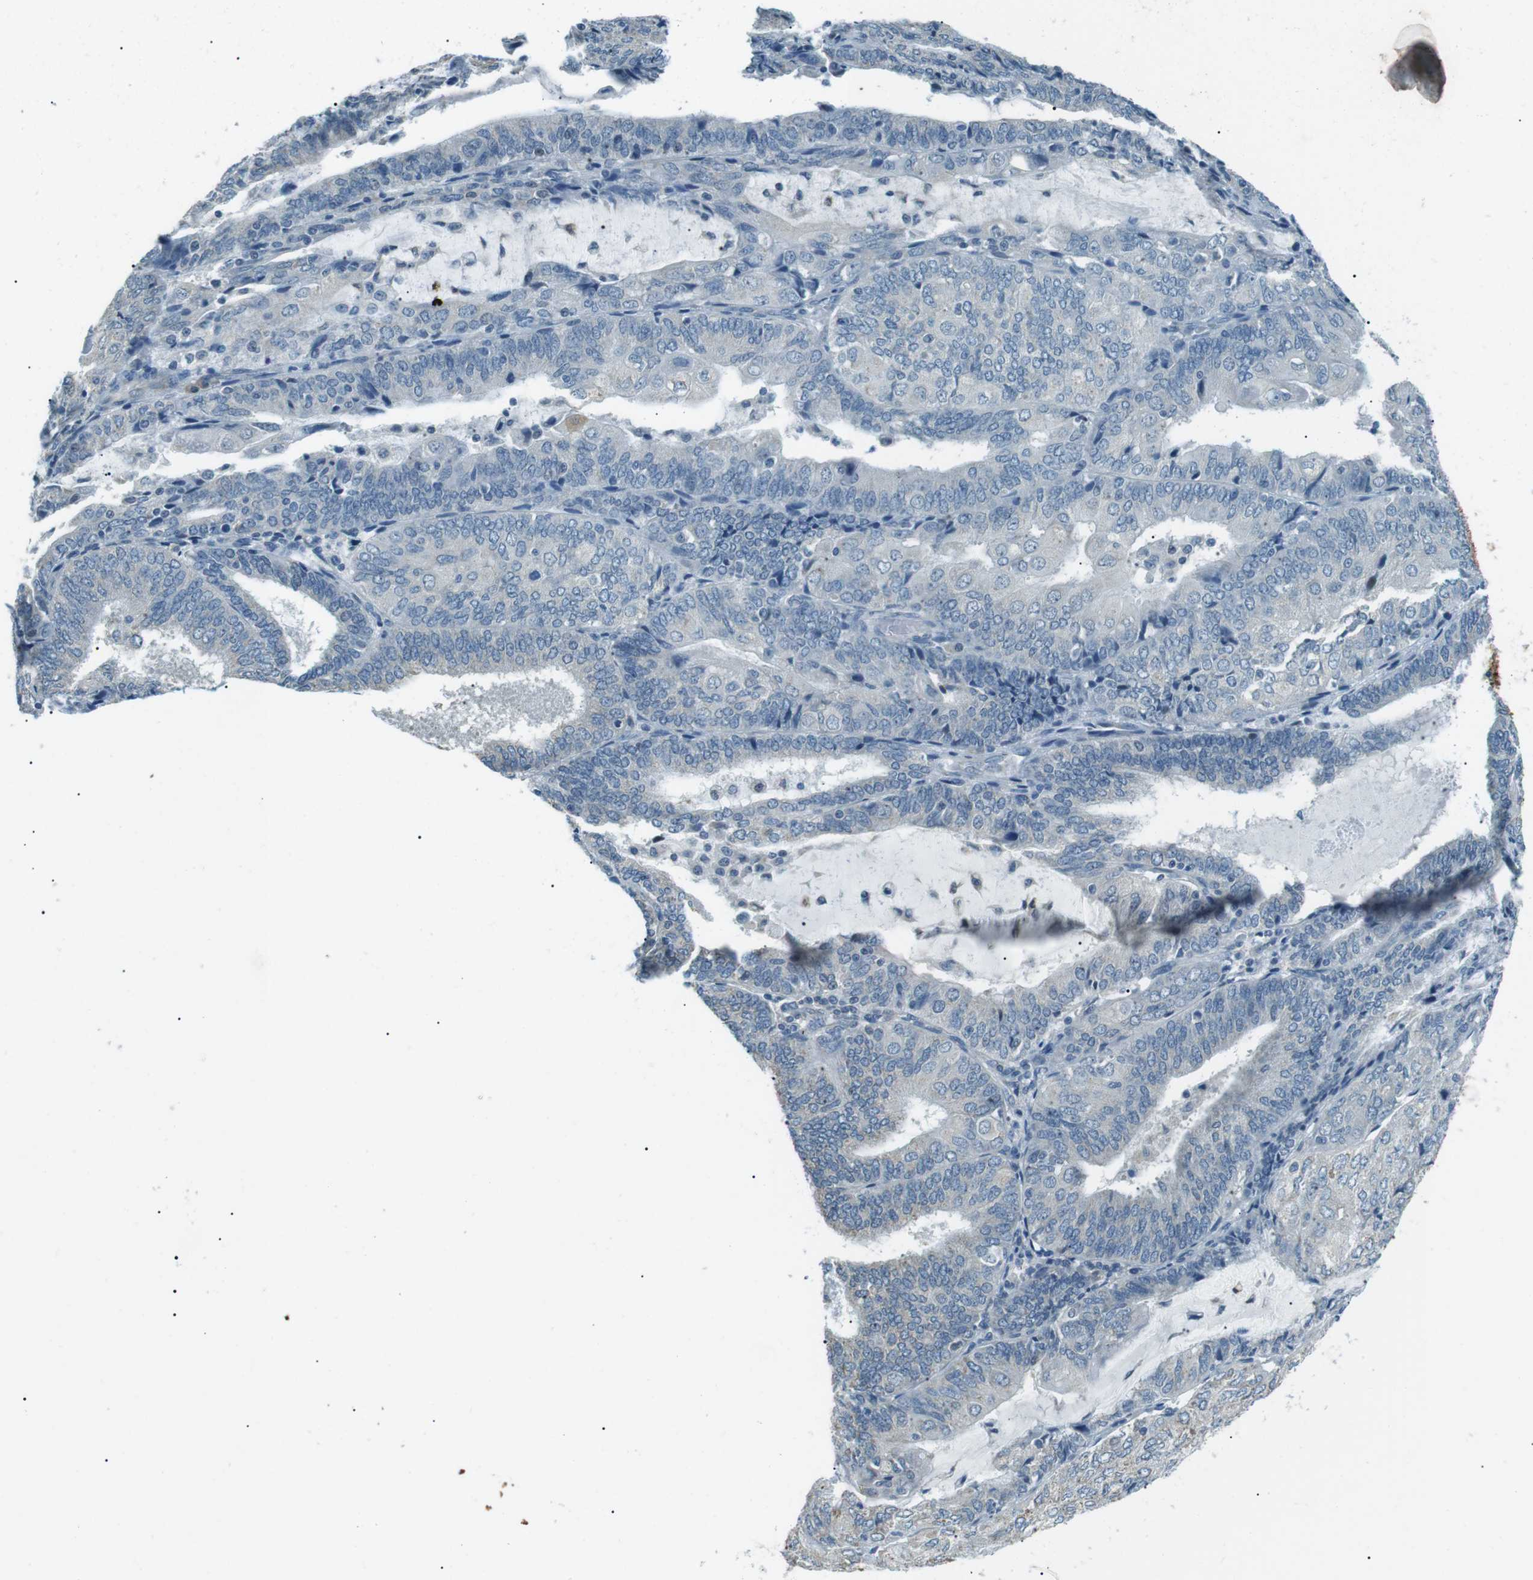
{"staining": {"intensity": "negative", "quantity": "none", "location": "none"}, "tissue": "endometrial cancer", "cell_type": "Tumor cells", "image_type": "cancer", "snomed": [{"axis": "morphology", "description": "Adenocarcinoma, NOS"}, {"axis": "topography", "description": "Endometrium"}], "caption": "A micrograph of endometrial cancer (adenocarcinoma) stained for a protein displays no brown staining in tumor cells.", "gene": "SERPINB2", "patient": {"sex": "female", "age": 81}}